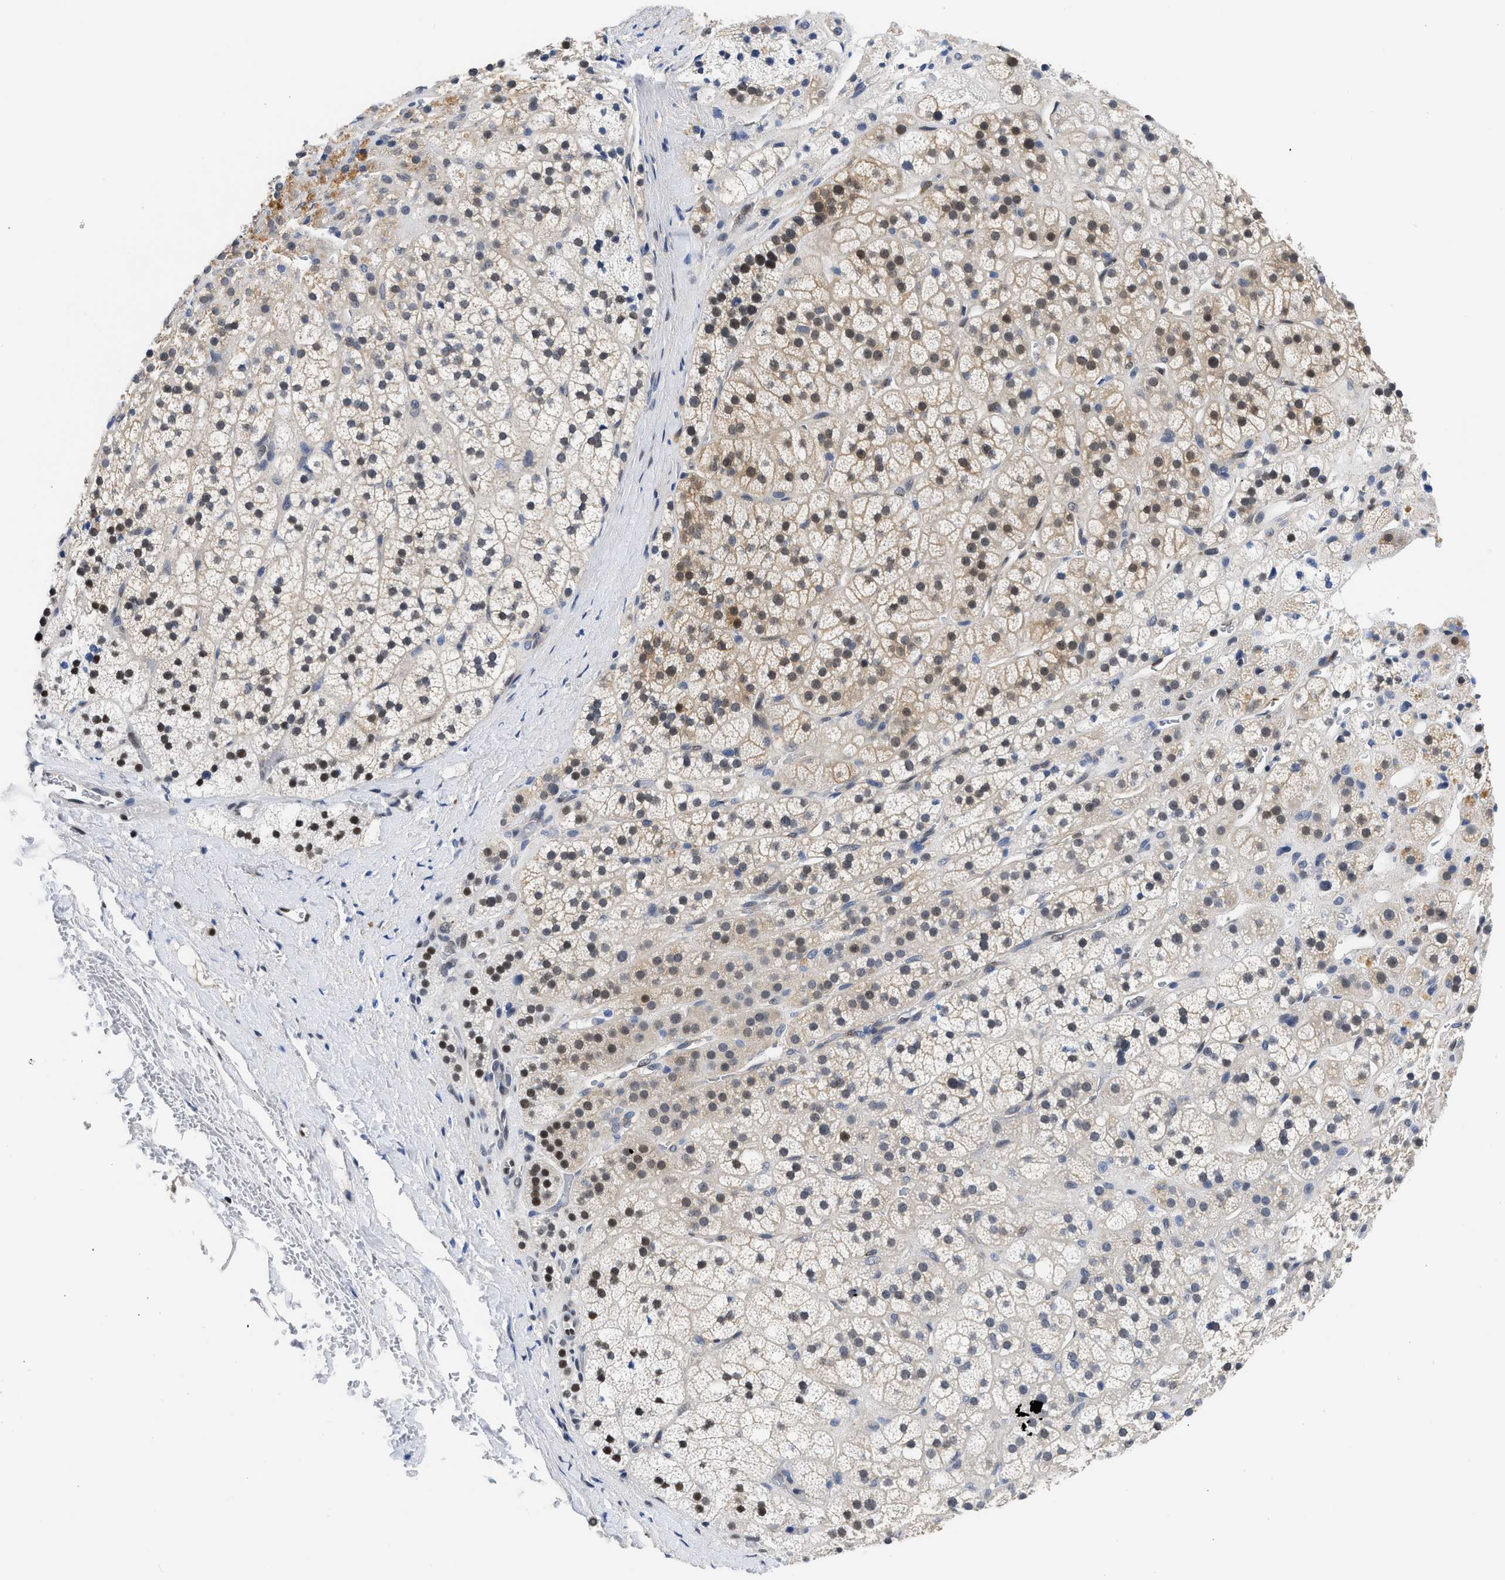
{"staining": {"intensity": "strong", "quantity": "25%-75%", "location": "nuclear"}, "tissue": "adrenal gland", "cell_type": "Glandular cells", "image_type": "normal", "snomed": [{"axis": "morphology", "description": "Normal tissue, NOS"}, {"axis": "topography", "description": "Adrenal gland"}], "caption": "Immunohistochemical staining of unremarkable human adrenal gland exhibits 25%-75% levels of strong nuclear protein staining in about 25%-75% of glandular cells. (DAB = brown stain, brightfield microscopy at high magnification).", "gene": "XPO5", "patient": {"sex": "male", "age": 56}}